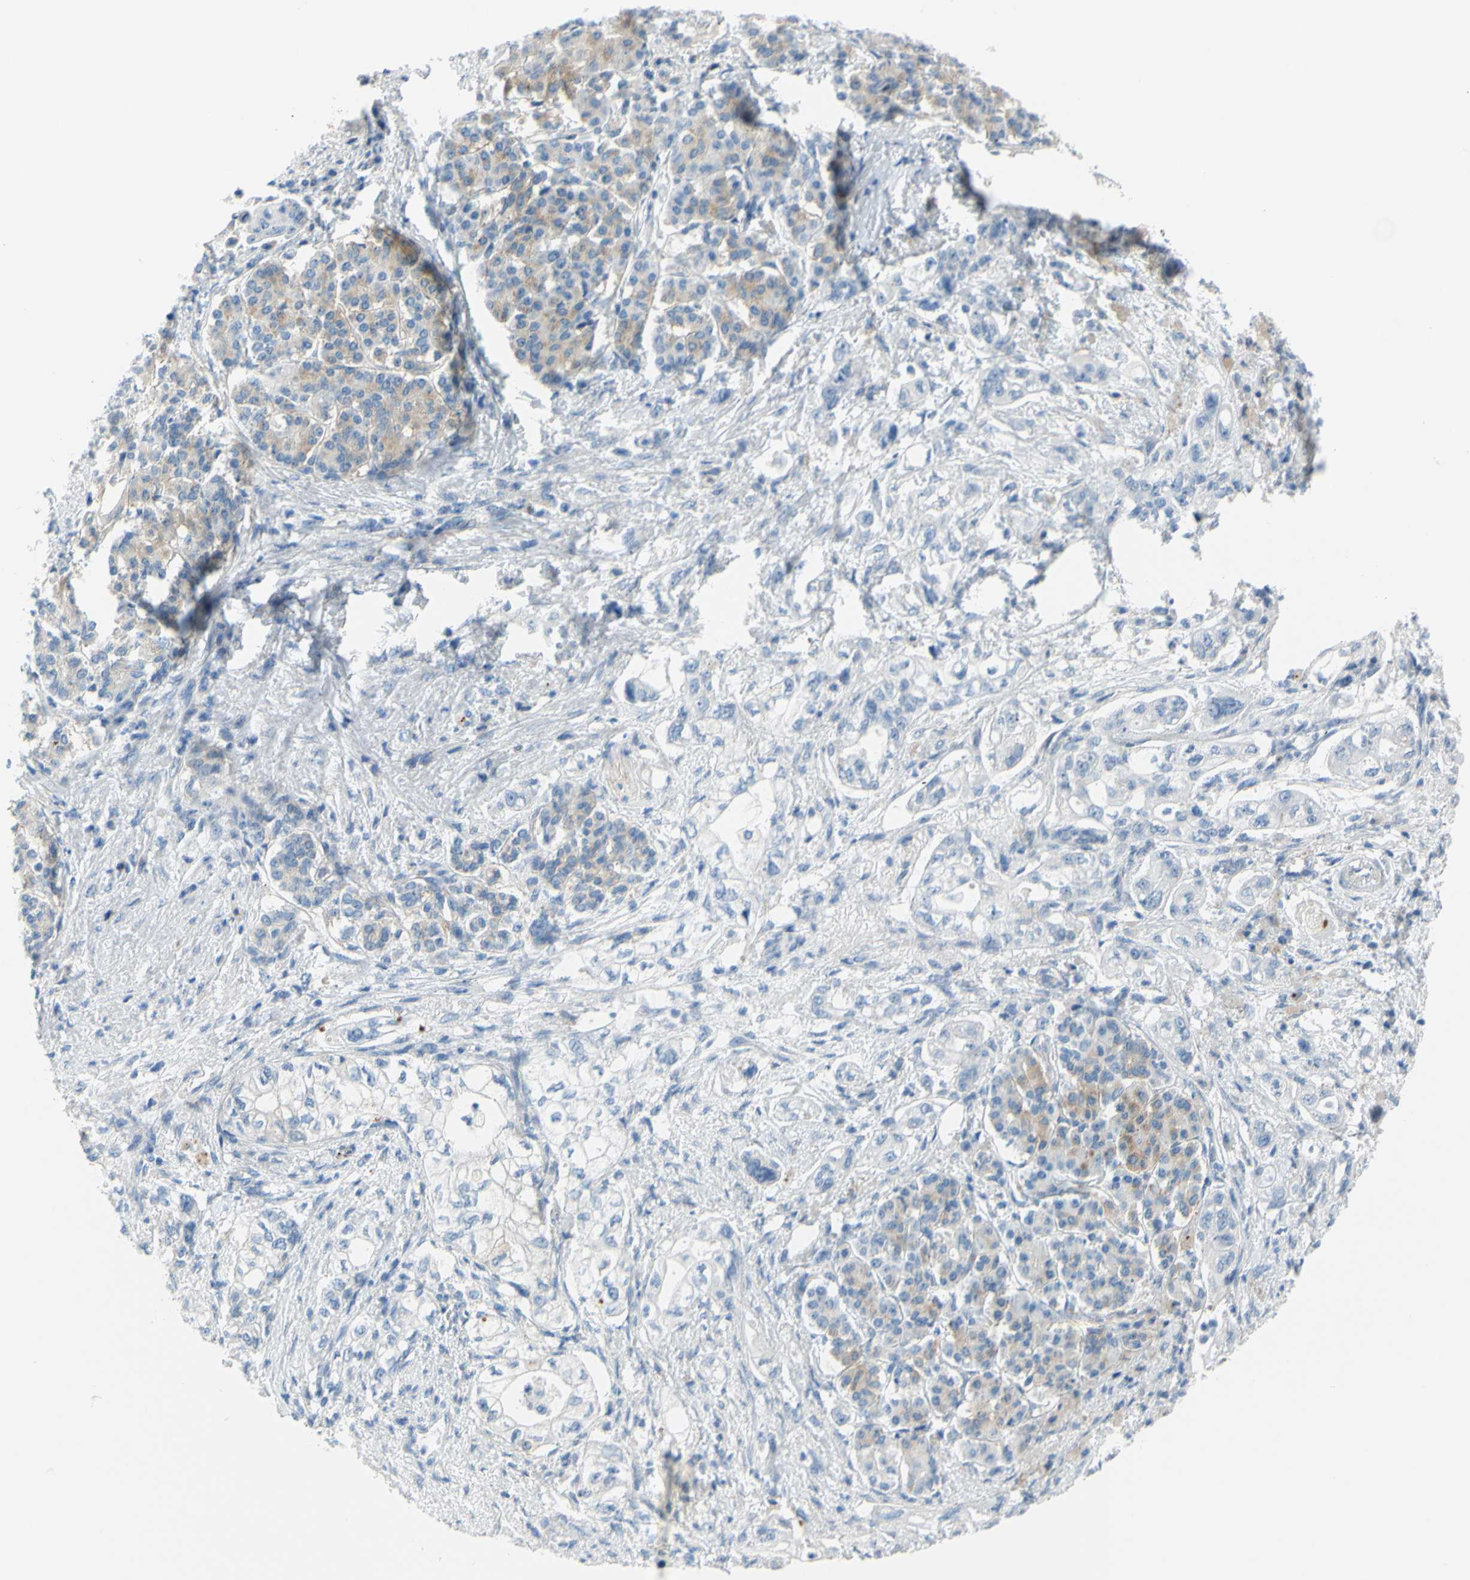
{"staining": {"intensity": "weak", "quantity": "<25%", "location": "cytoplasmic/membranous"}, "tissue": "pancreatic cancer", "cell_type": "Tumor cells", "image_type": "cancer", "snomed": [{"axis": "morphology", "description": "Normal tissue, NOS"}, {"axis": "topography", "description": "Pancreas"}], "caption": "A histopathology image of human pancreatic cancer is negative for staining in tumor cells.", "gene": "FRMD4B", "patient": {"sex": "male", "age": 42}}